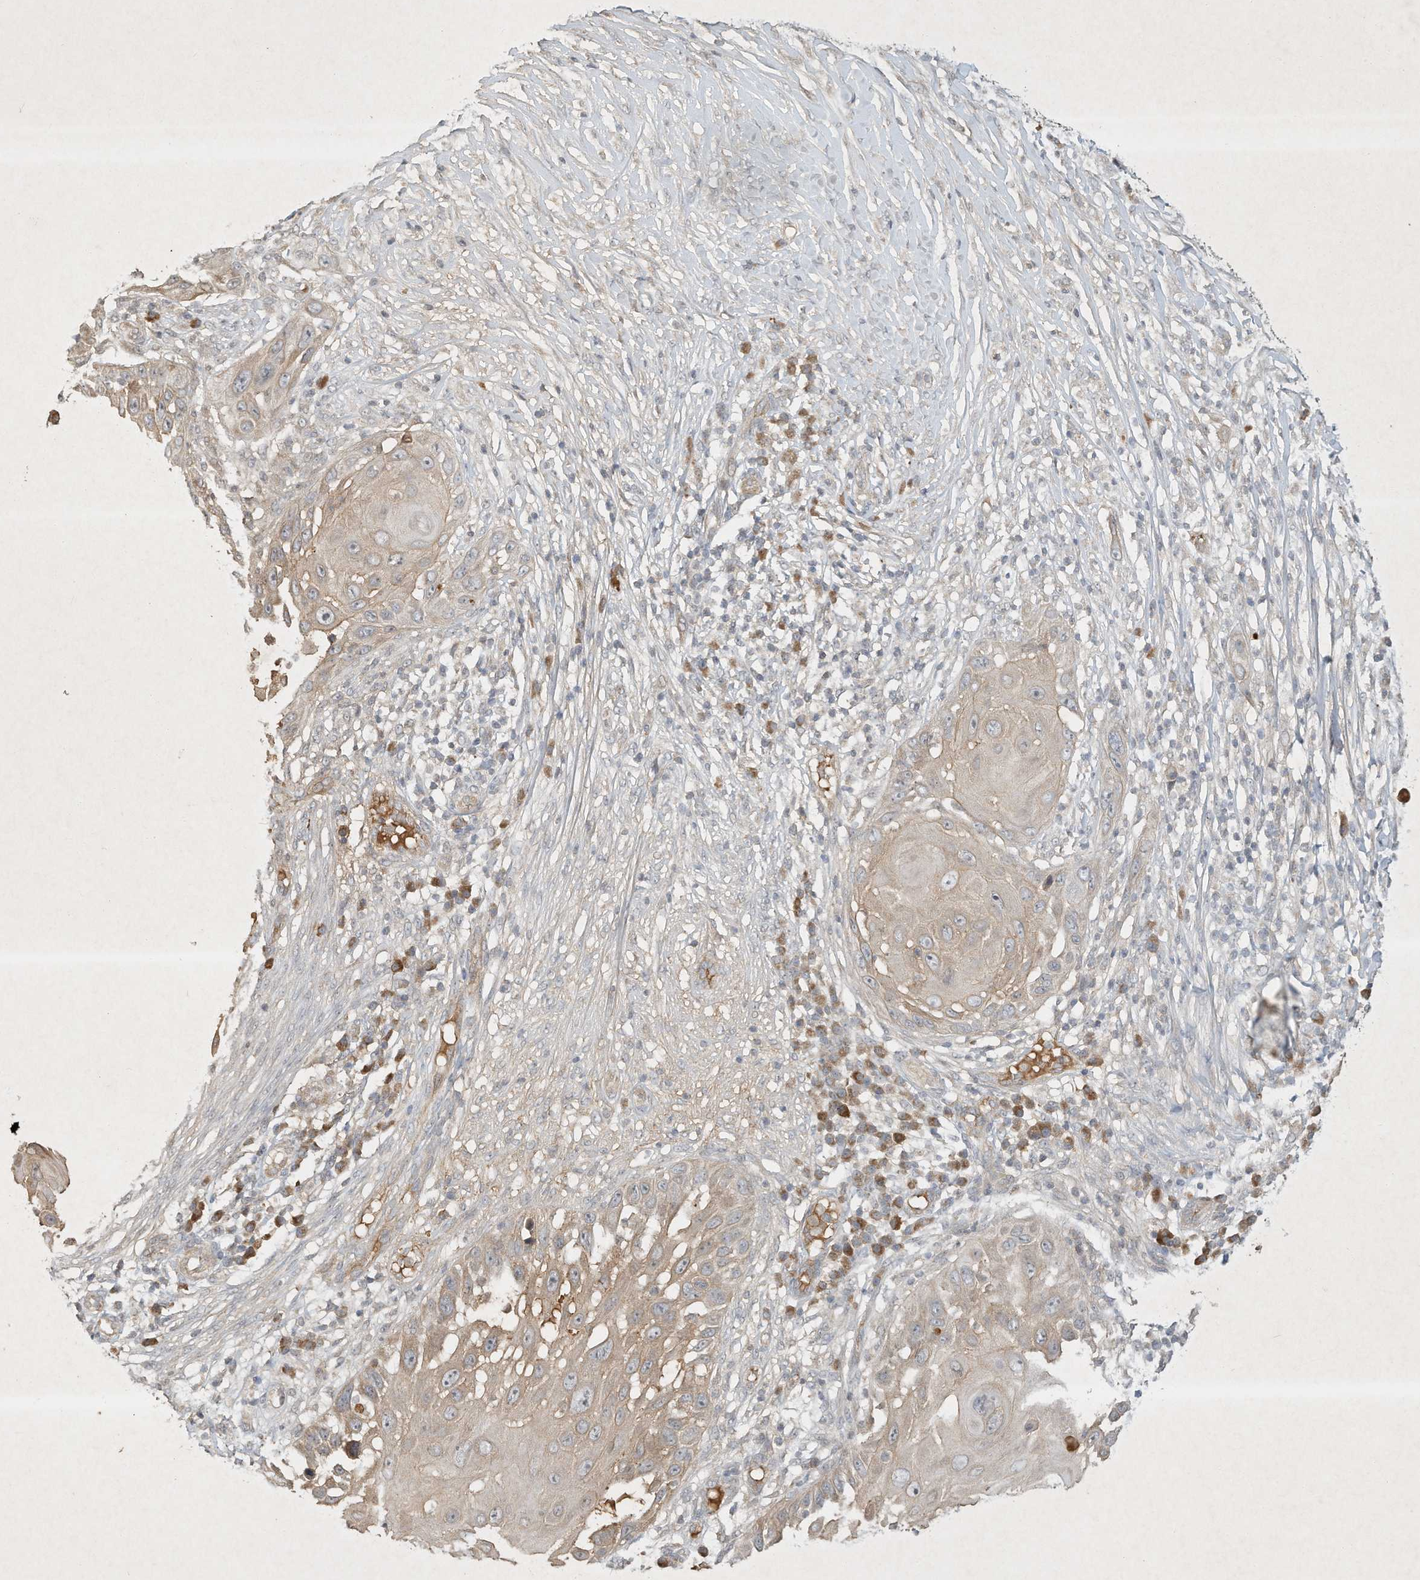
{"staining": {"intensity": "weak", "quantity": ">75%", "location": "cytoplasmic/membranous"}, "tissue": "skin cancer", "cell_type": "Tumor cells", "image_type": "cancer", "snomed": [{"axis": "morphology", "description": "Squamous cell carcinoma, NOS"}, {"axis": "topography", "description": "Skin"}], "caption": "Skin squamous cell carcinoma was stained to show a protein in brown. There is low levels of weak cytoplasmic/membranous expression in about >75% of tumor cells.", "gene": "BTRC", "patient": {"sex": "female", "age": 44}}